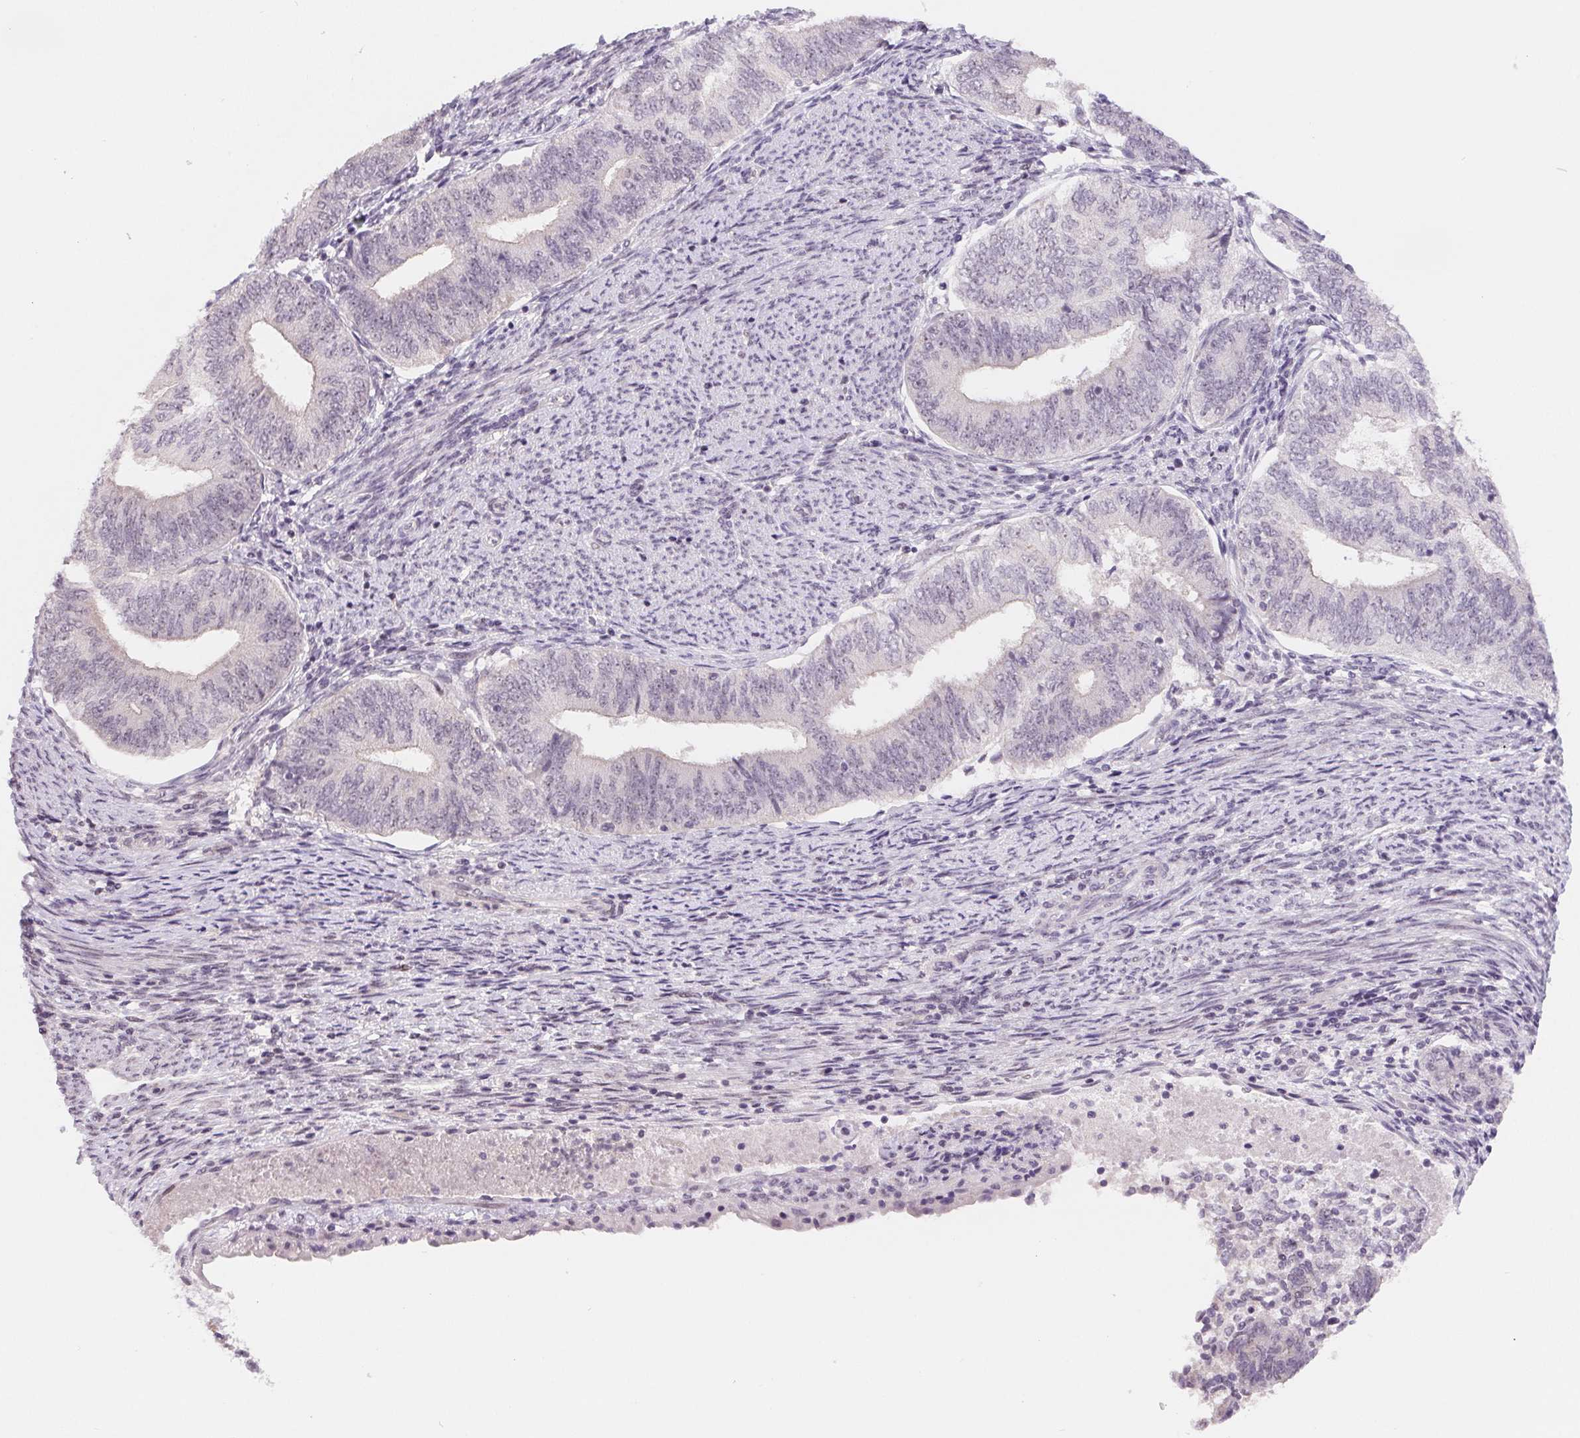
{"staining": {"intensity": "negative", "quantity": "none", "location": "none"}, "tissue": "endometrial cancer", "cell_type": "Tumor cells", "image_type": "cancer", "snomed": [{"axis": "morphology", "description": "Adenocarcinoma, NOS"}, {"axis": "topography", "description": "Endometrium"}], "caption": "Immunohistochemistry (IHC) photomicrograph of neoplastic tissue: endometrial adenocarcinoma stained with DAB displays no significant protein staining in tumor cells.", "gene": "LCA5L", "patient": {"sex": "female", "age": 65}}